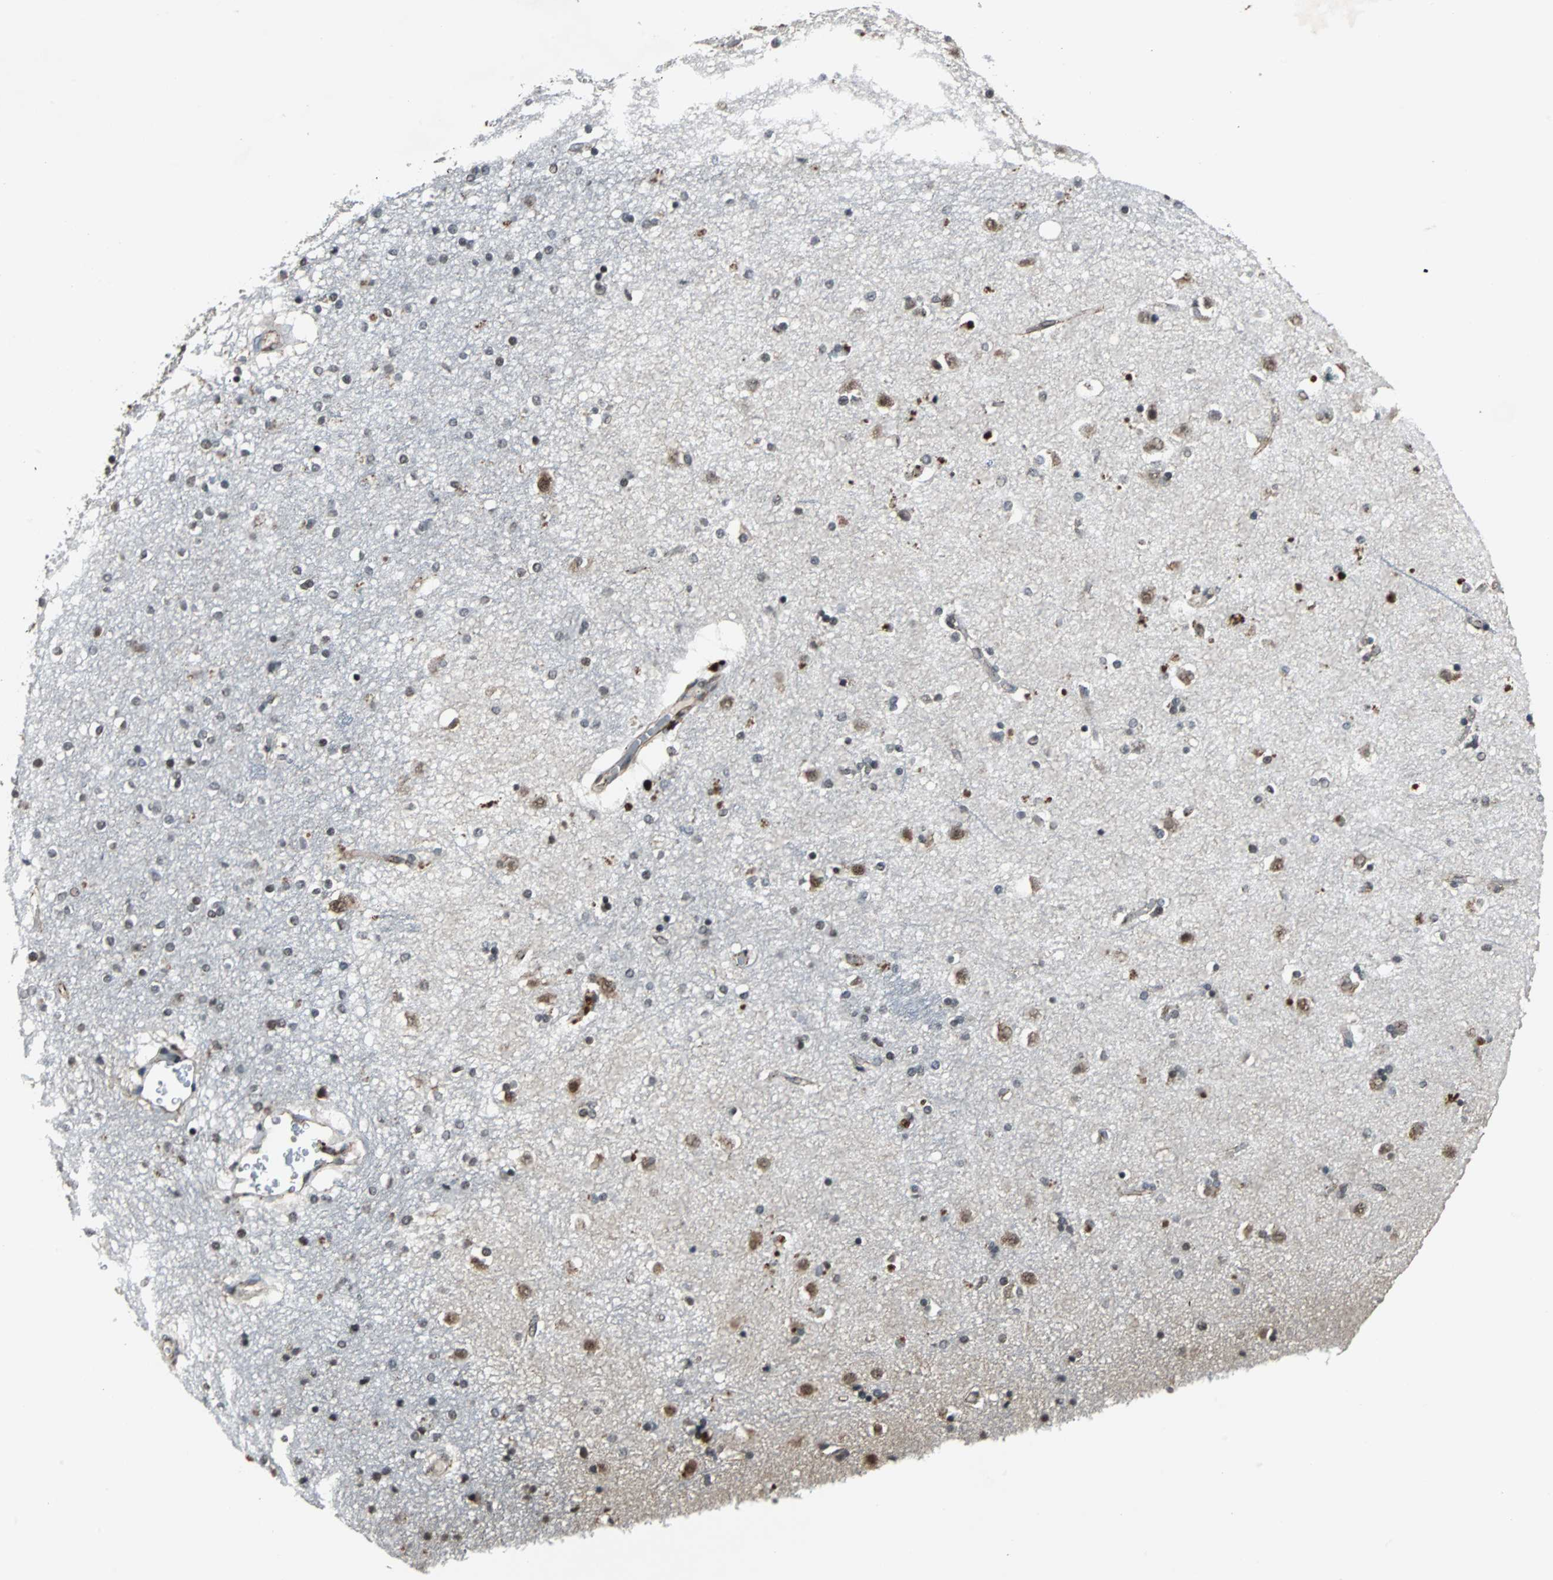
{"staining": {"intensity": "weak", "quantity": "25%-75%", "location": "cytoplasmic/membranous"}, "tissue": "caudate", "cell_type": "Glial cells", "image_type": "normal", "snomed": [{"axis": "morphology", "description": "Normal tissue, NOS"}, {"axis": "topography", "description": "Lateral ventricle wall"}], "caption": "Protein expression analysis of benign human caudate reveals weak cytoplasmic/membranous expression in about 25%-75% of glial cells. (IHC, brightfield microscopy, high magnification).", "gene": "LSR", "patient": {"sex": "female", "age": 54}}